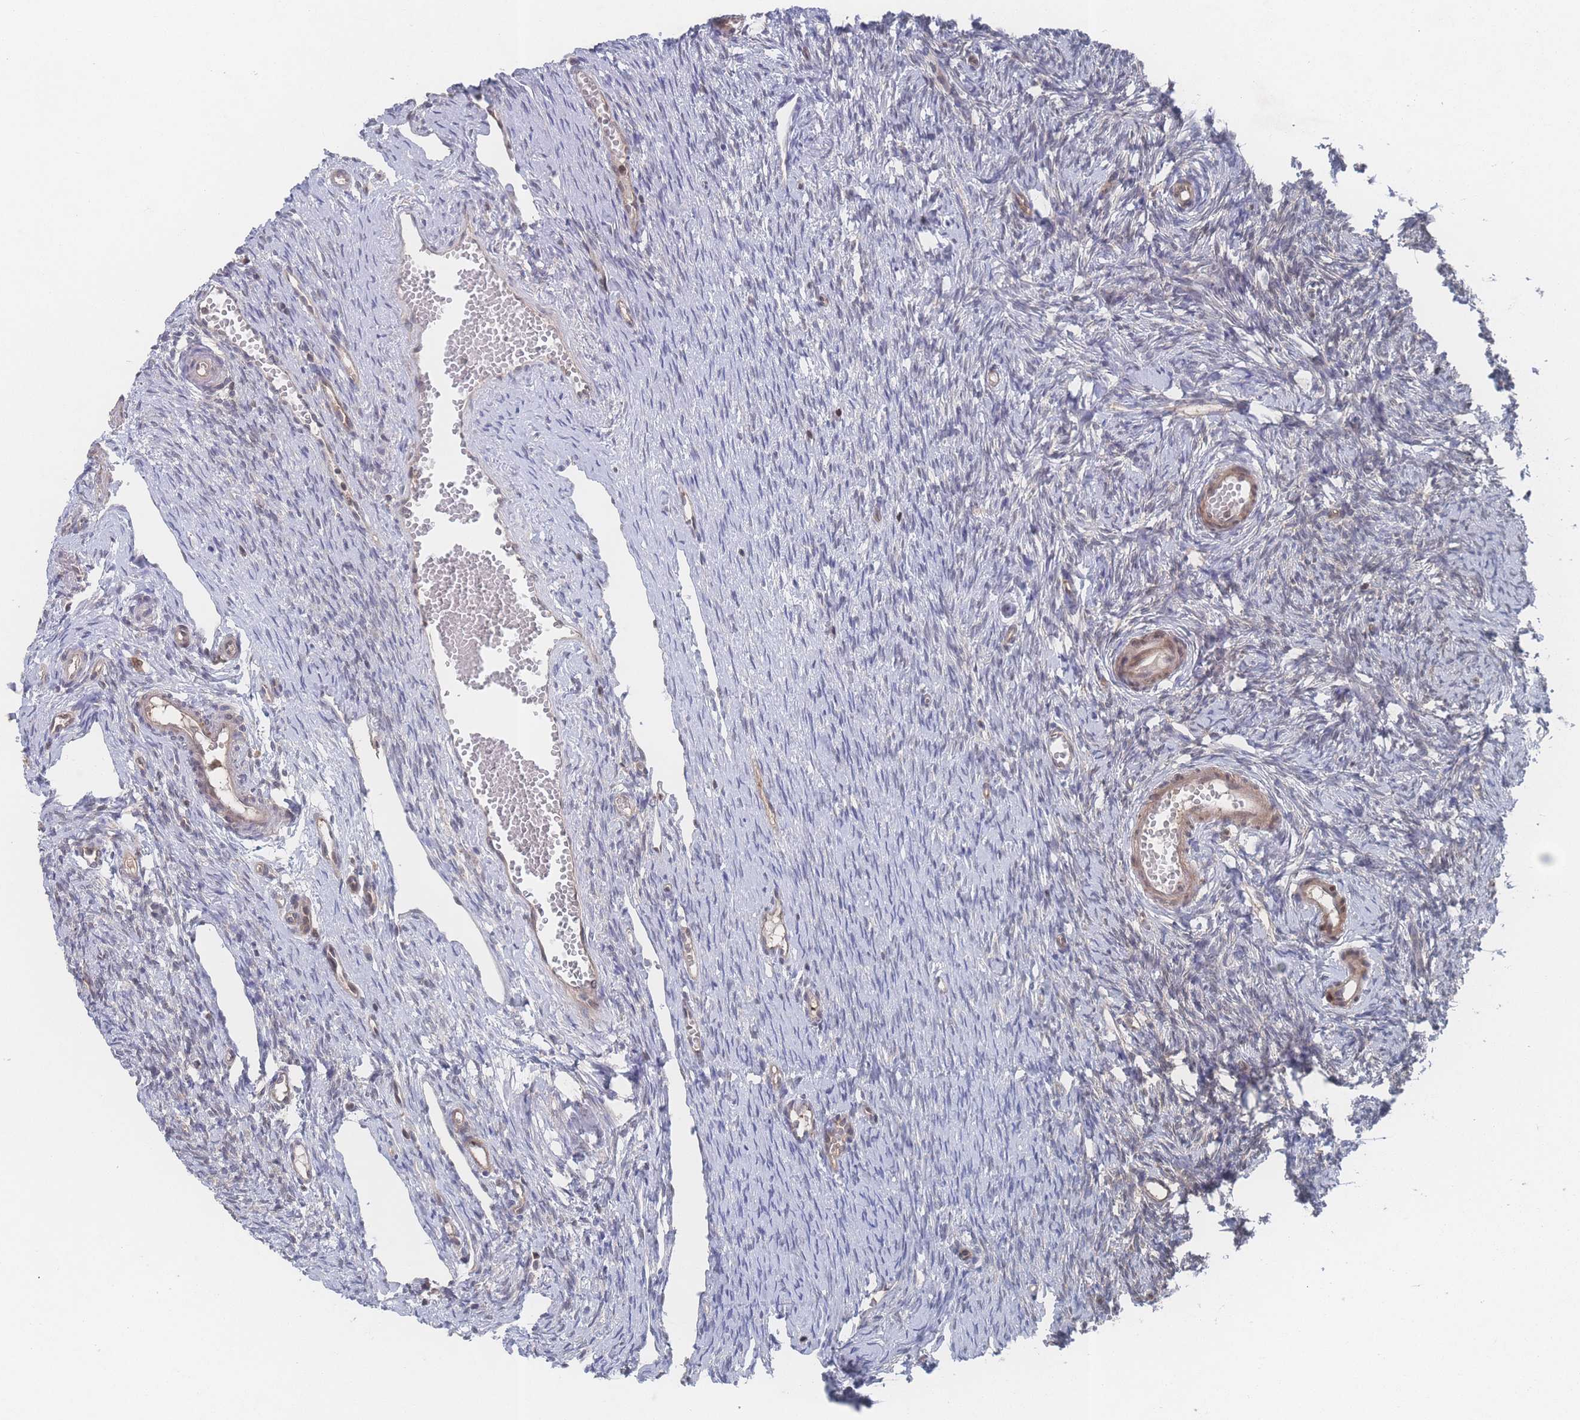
{"staining": {"intensity": "negative", "quantity": "none", "location": "none"}, "tissue": "ovary", "cell_type": "Ovarian stroma cells", "image_type": "normal", "snomed": [{"axis": "morphology", "description": "Normal tissue, NOS"}, {"axis": "topography", "description": "Ovary"}], "caption": "IHC micrograph of normal human ovary stained for a protein (brown), which displays no expression in ovarian stroma cells. (Brightfield microscopy of DAB IHC at high magnification).", "gene": "PSMA1", "patient": {"sex": "female", "age": 51}}